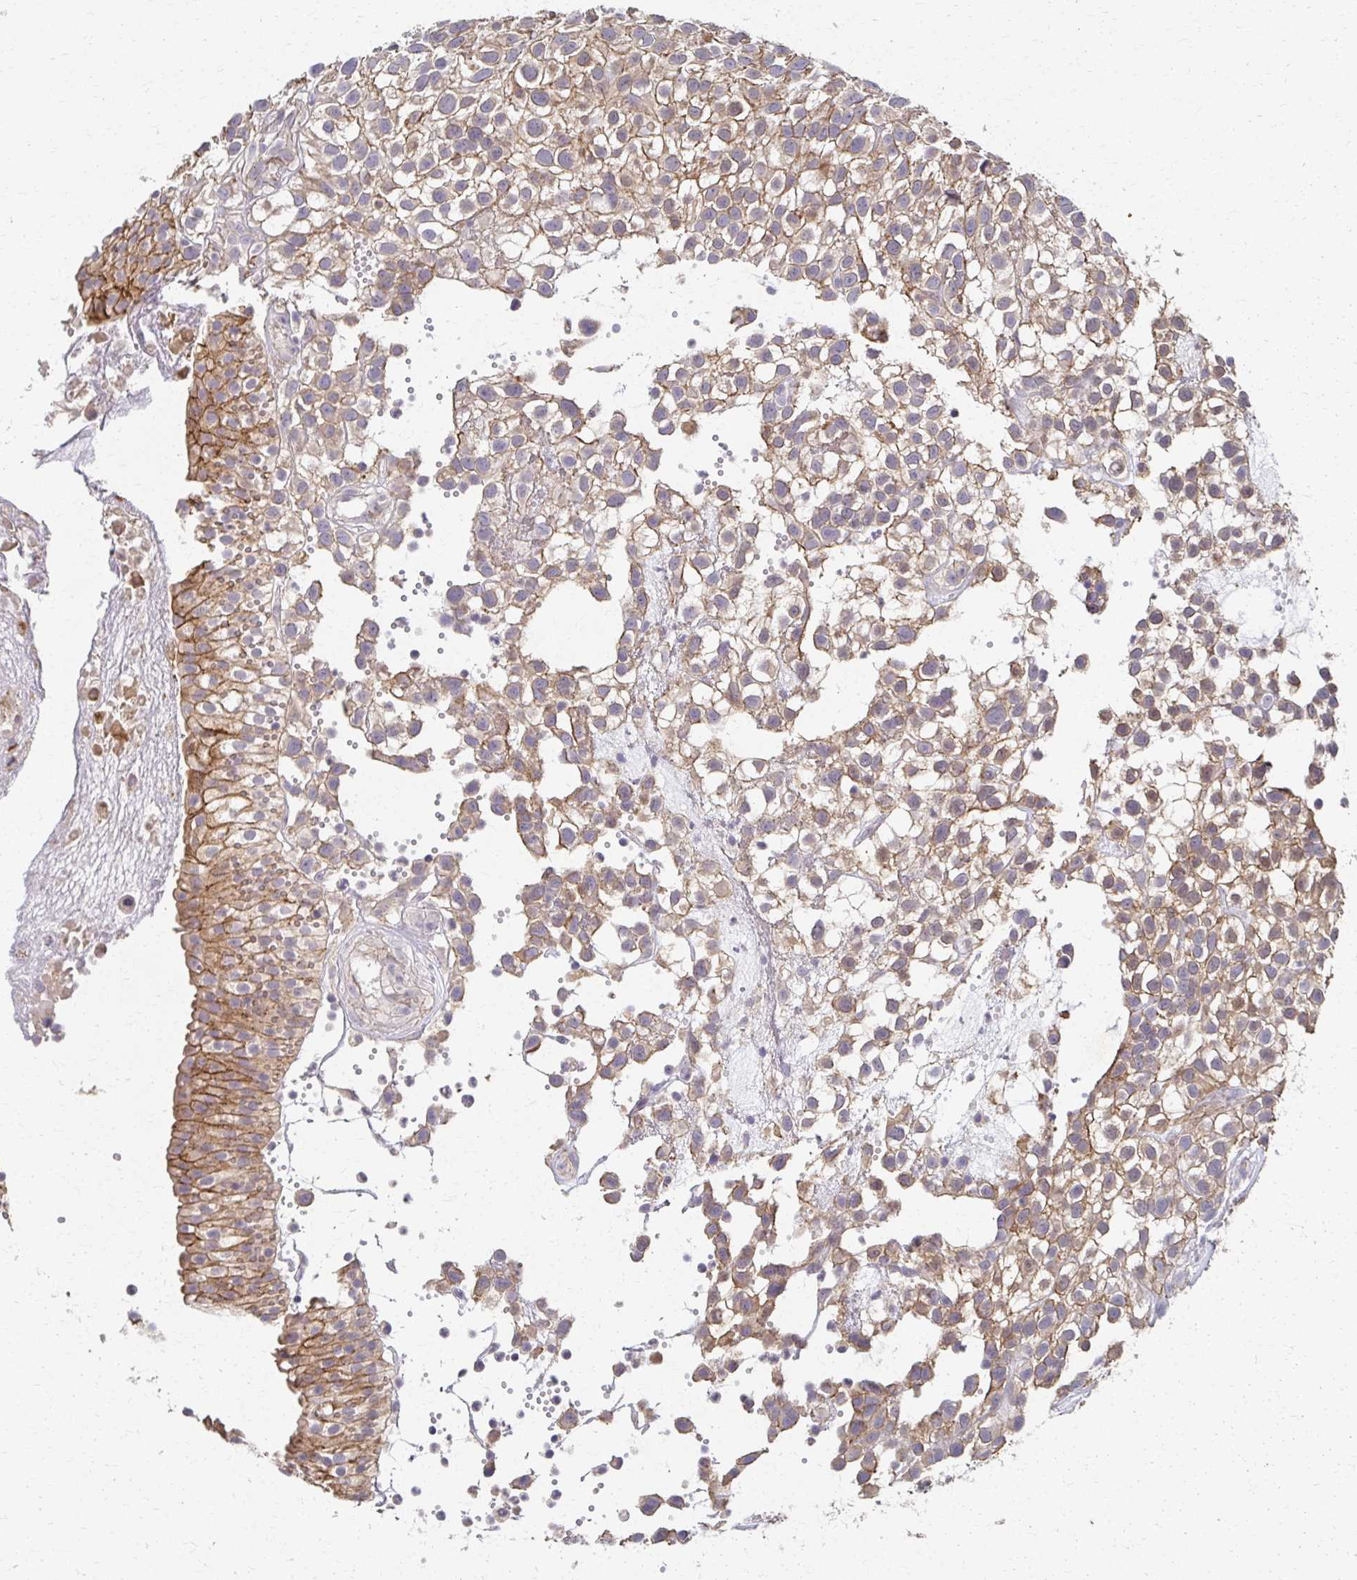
{"staining": {"intensity": "moderate", "quantity": ">75%", "location": "cytoplasmic/membranous"}, "tissue": "urothelial cancer", "cell_type": "Tumor cells", "image_type": "cancer", "snomed": [{"axis": "morphology", "description": "Urothelial carcinoma, High grade"}, {"axis": "topography", "description": "Urinary bladder"}], "caption": "Immunohistochemical staining of human high-grade urothelial carcinoma demonstrates medium levels of moderate cytoplasmic/membranous expression in about >75% of tumor cells. (DAB (3,3'-diaminobenzidine) IHC with brightfield microscopy, high magnification).", "gene": "EOLA2", "patient": {"sex": "male", "age": 56}}